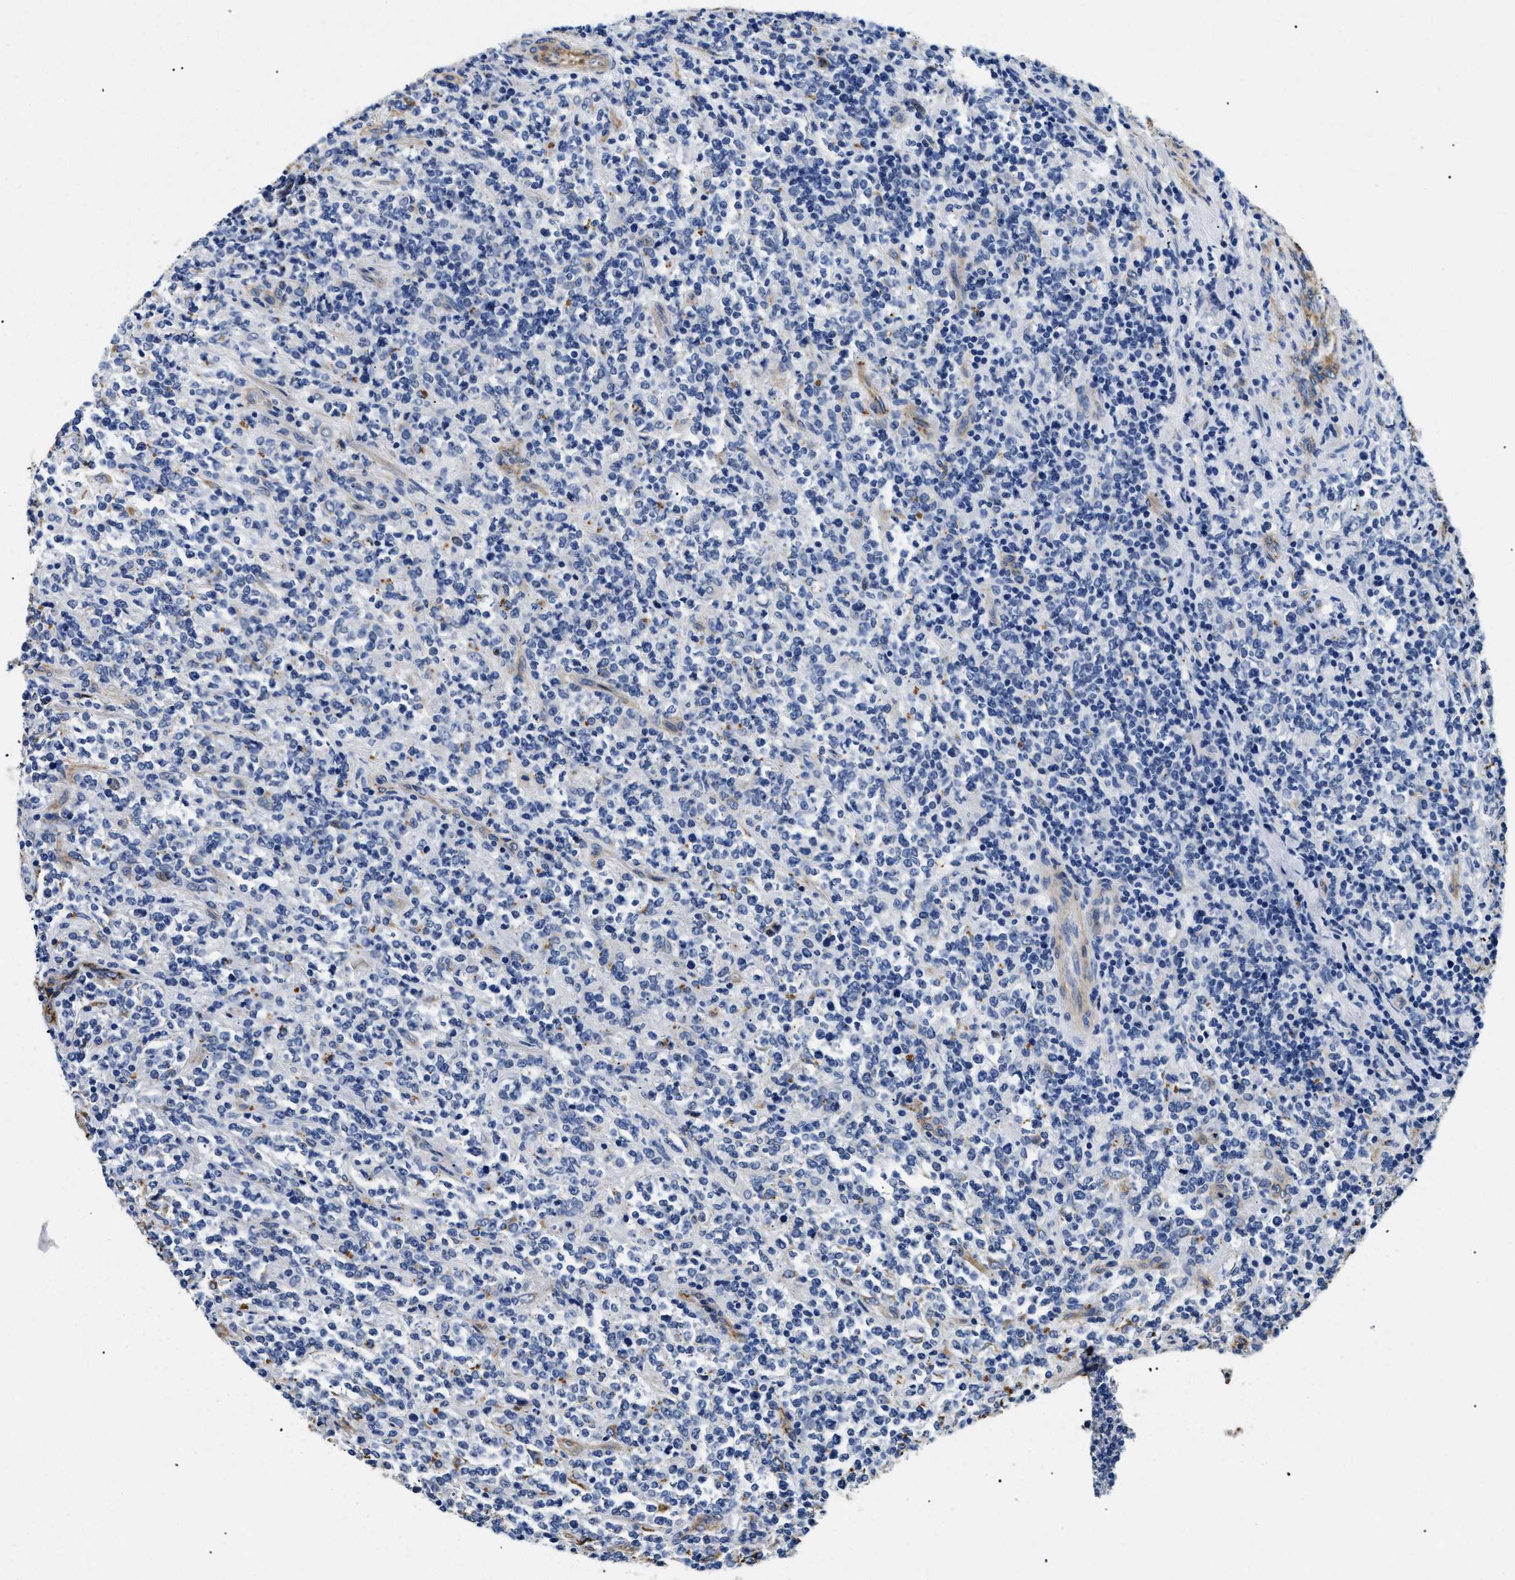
{"staining": {"intensity": "negative", "quantity": "none", "location": "none"}, "tissue": "lymphoma", "cell_type": "Tumor cells", "image_type": "cancer", "snomed": [{"axis": "morphology", "description": "Malignant lymphoma, non-Hodgkin's type, High grade"}, {"axis": "topography", "description": "Soft tissue"}], "caption": "A histopathology image of human lymphoma is negative for staining in tumor cells. (Brightfield microscopy of DAB (3,3'-diaminobenzidine) IHC at high magnification).", "gene": "LAMA3", "patient": {"sex": "male", "age": 18}}